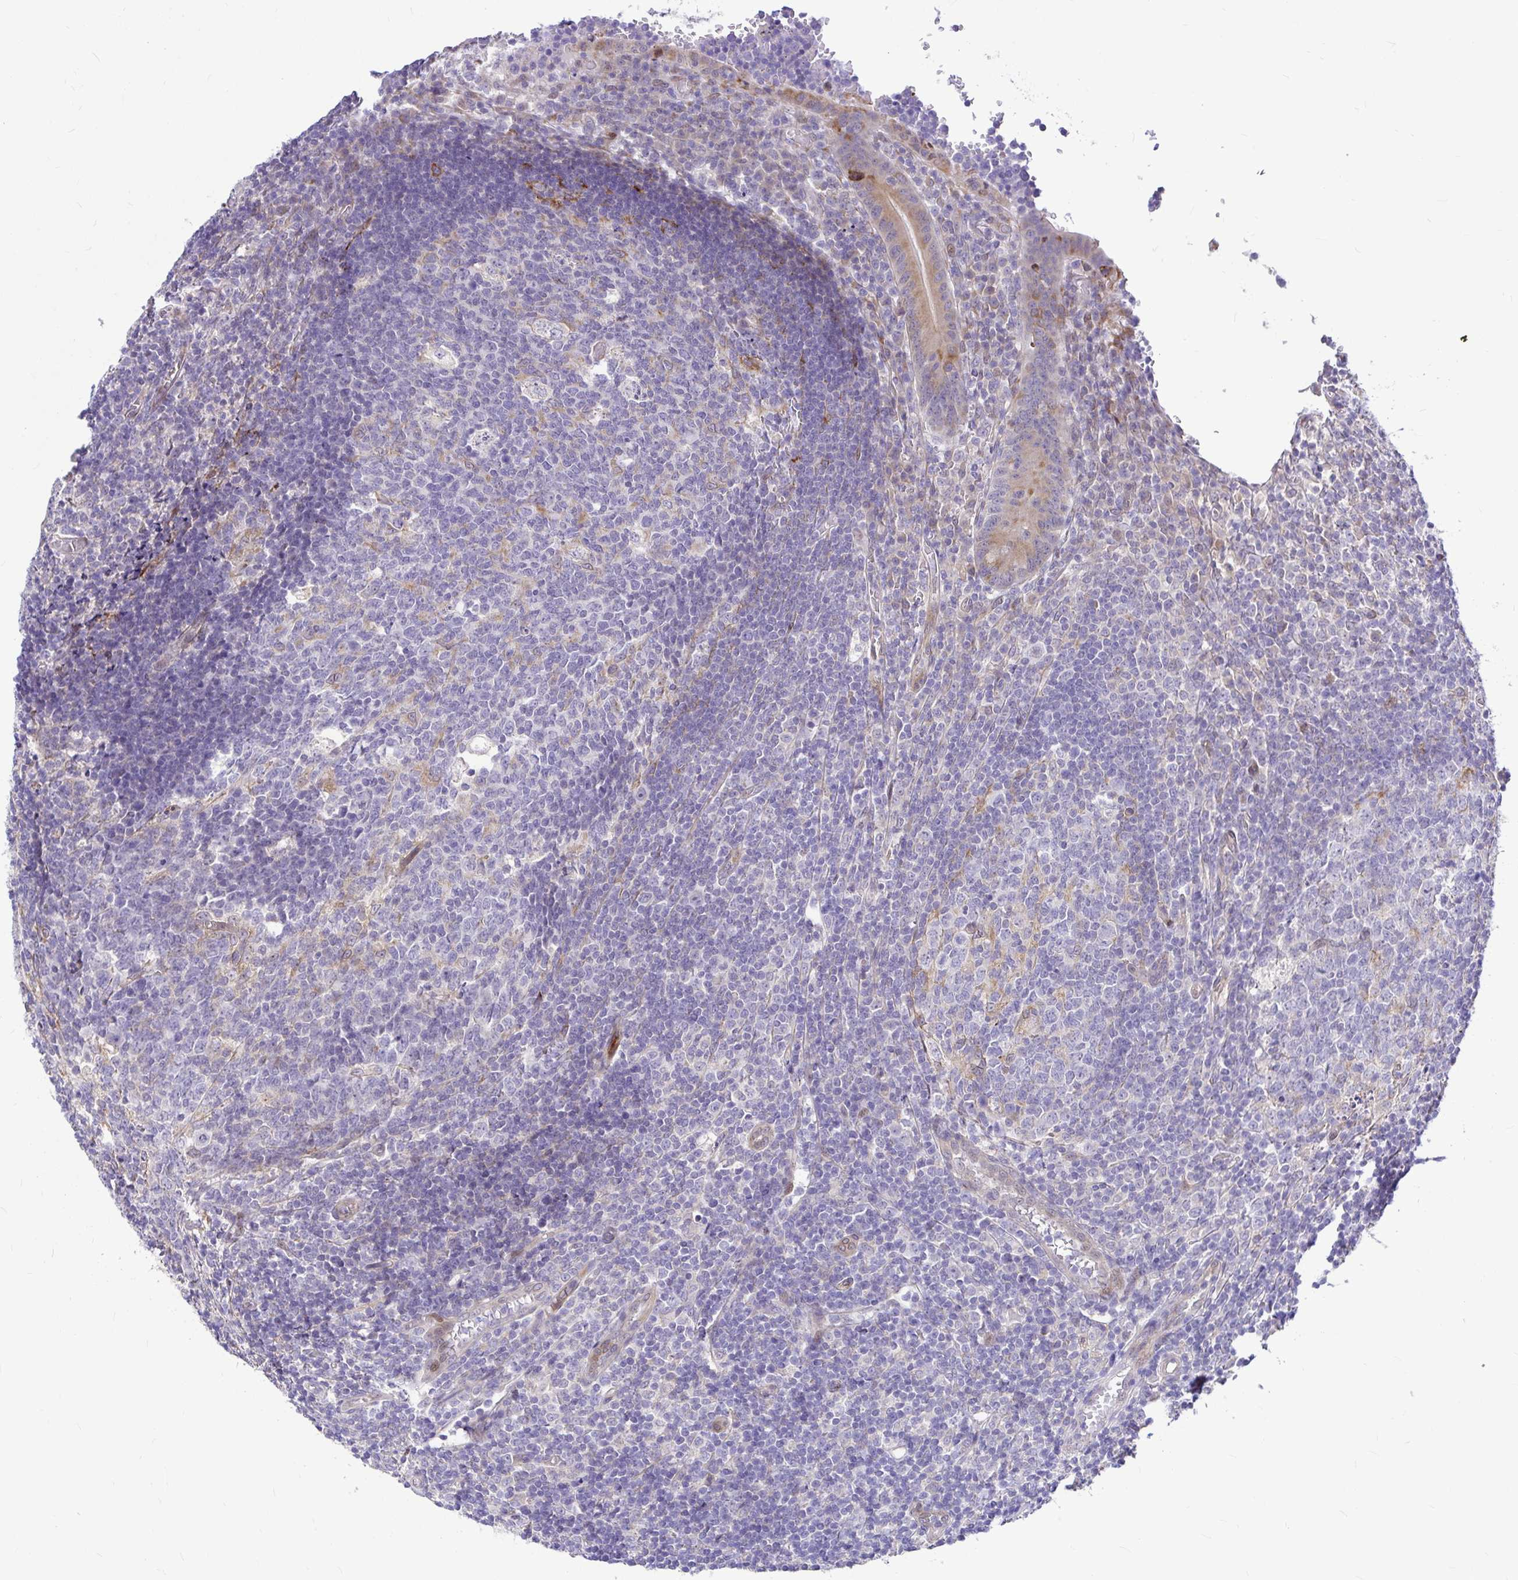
{"staining": {"intensity": "moderate", "quantity": ">75%", "location": "cytoplasmic/membranous"}, "tissue": "appendix", "cell_type": "Glandular cells", "image_type": "normal", "snomed": [{"axis": "morphology", "description": "Normal tissue, NOS"}, {"axis": "topography", "description": "Appendix"}], "caption": "Immunohistochemical staining of benign human appendix displays >75% levels of moderate cytoplasmic/membranous protein staining in approximately >75% of glandular cells. (IHC, brightfield microscopy, high magnification).", "gene": "GABBR2", "patient": {"sex": "male", "age": 18}}